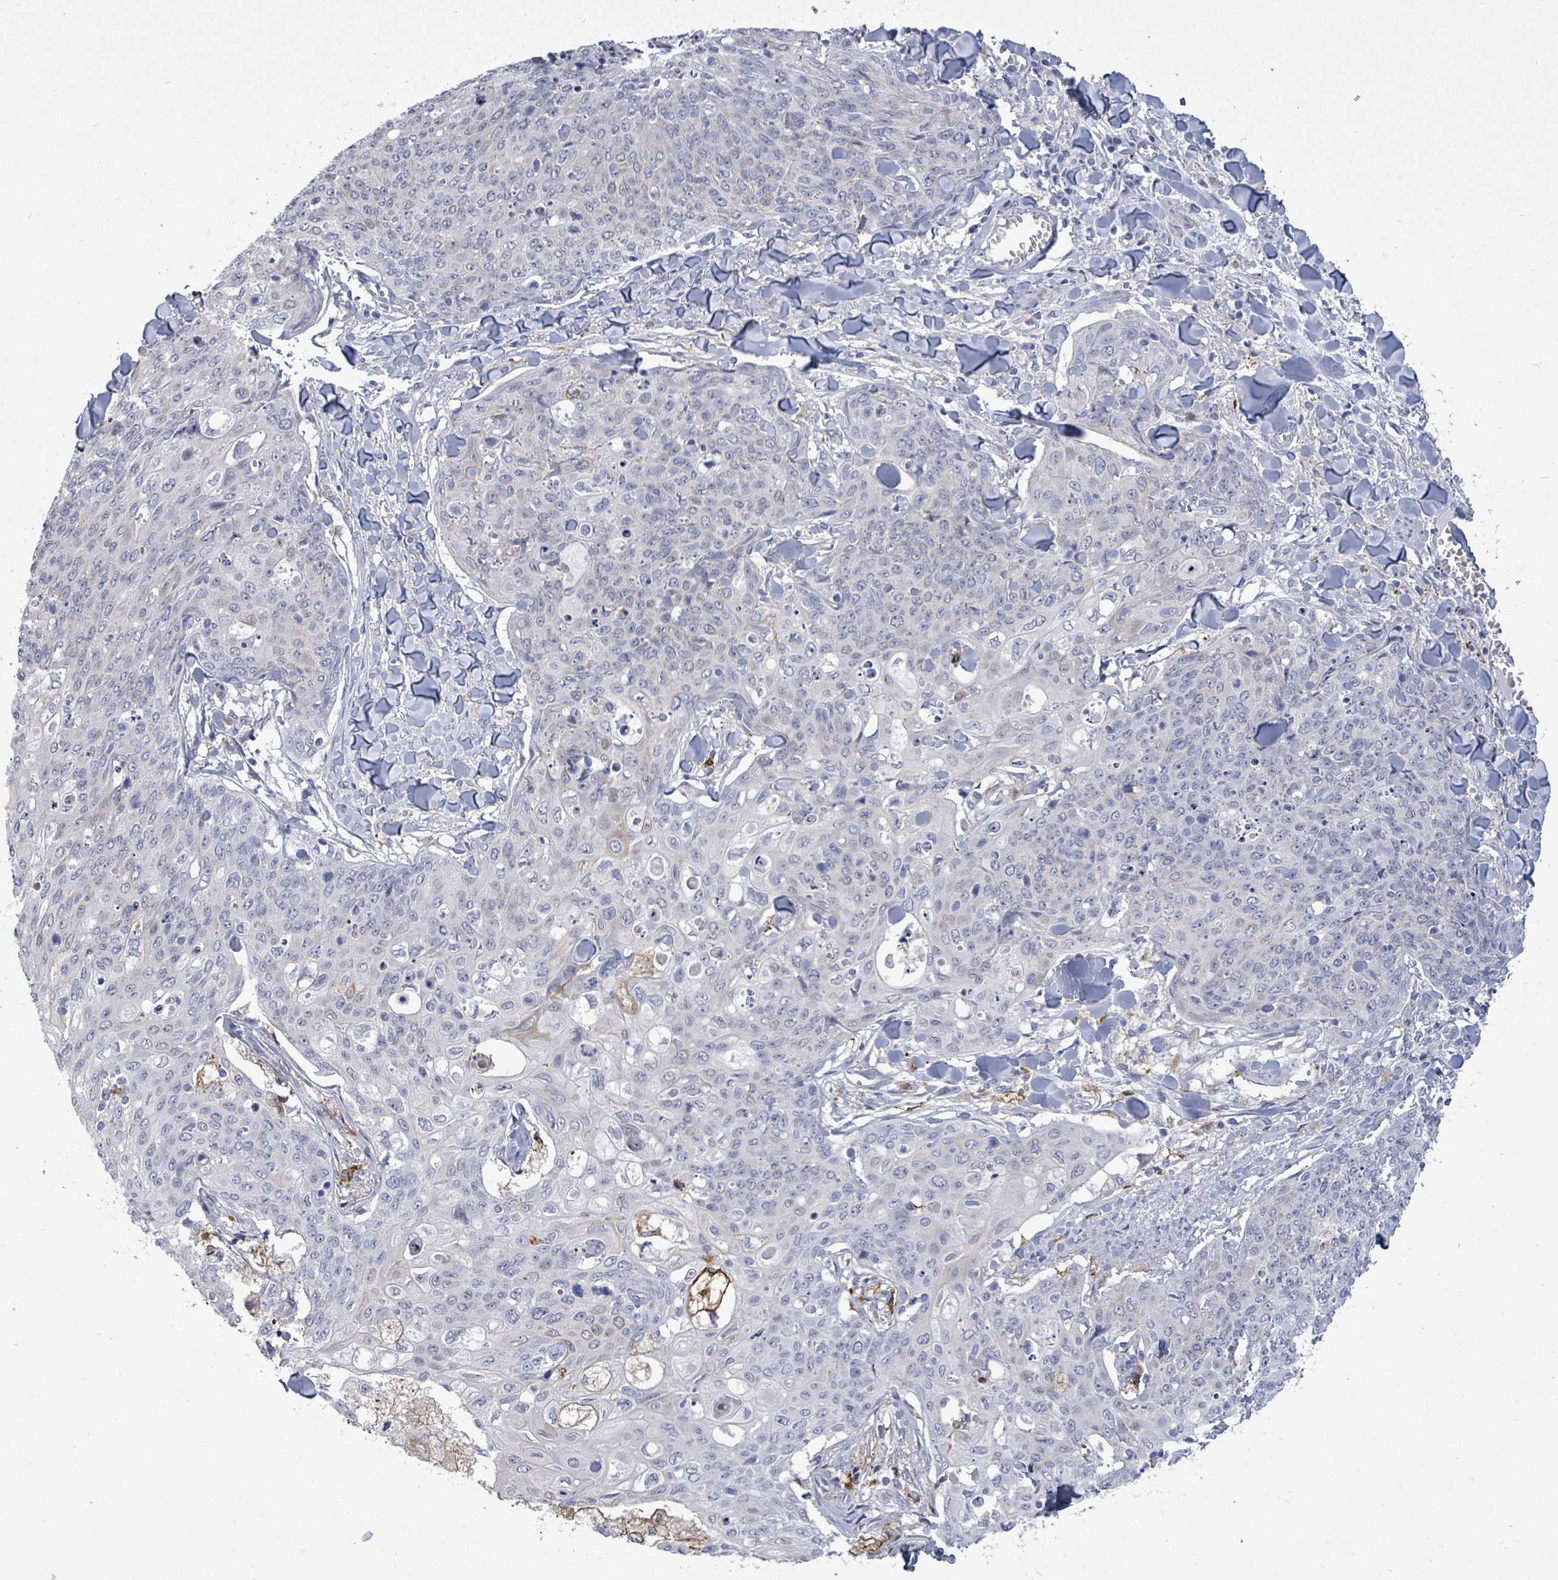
{"staining": {"intensity": "negative", "quantity": "none", "location": "none"}, "tissue": "skin cancer", "cell_type": "Tumor cells", "image_type": "cancer", "snomed": [{"axis": "morphology", "description": "Squamous cell carcinoma, NOS"}, {"axis": "topography", "description": "Skin"}, {"axis": "topography", "description": "Vulva"}], "caption": "An immunohistochemistry image of skin cancer is shown. There is no staining in tumor cells of skin cancer.", "gene": "CT45A5", "patient": {"sex": "female", "age": 85}}